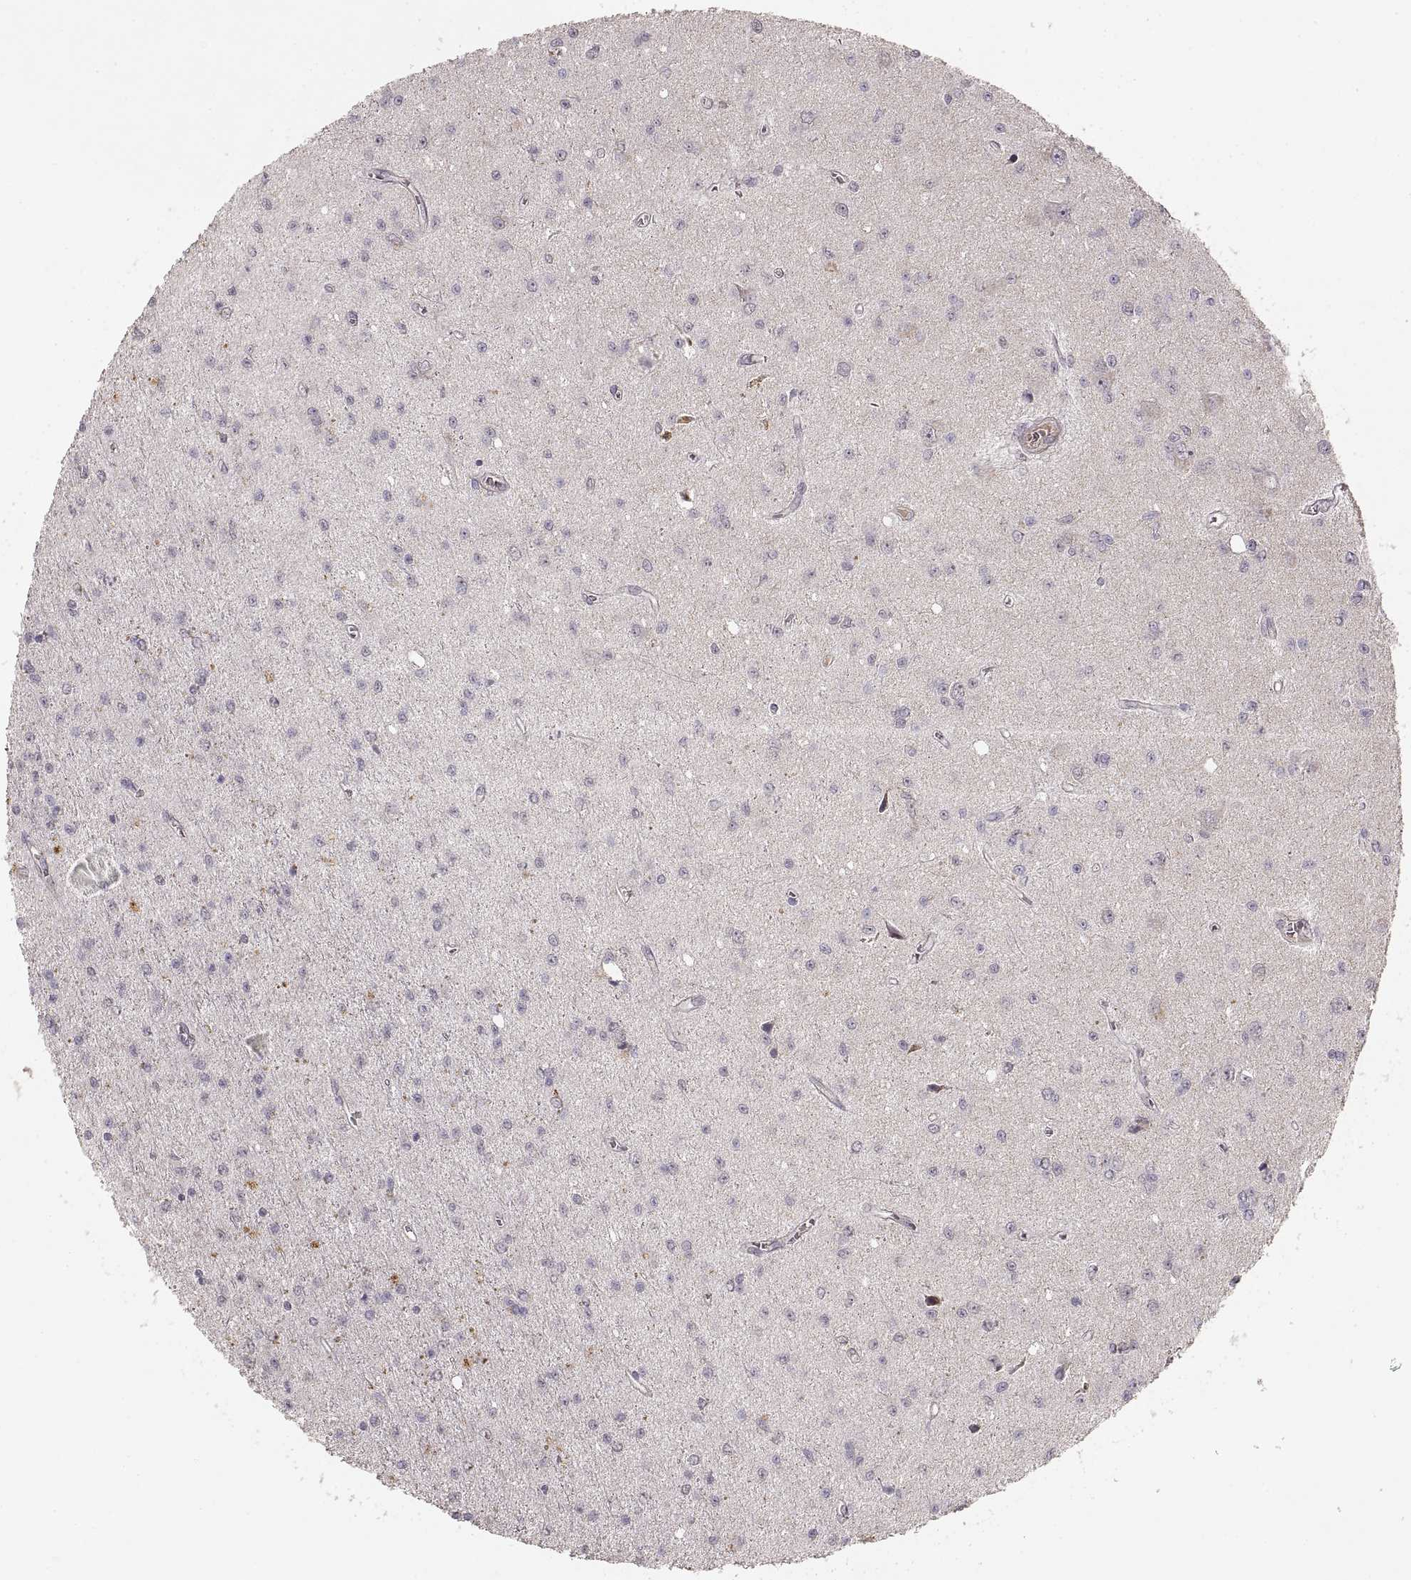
{"staining": {"intensity": "negative", "quantity": "none", "location": "none"}, "tissue": "glioma", "cell_type": "Tumor cells", "image_type": "cancer", "snomed": [{"axis": "morphology", "description": "Glioma, malignant, Low grade"}, {"axis": "topography", "description": "Brain"}], "caption": "Glioma stained for a protein using immunohistochemistry shows no expression tumor cells.", "gene": "LAMC2", "patient": {"sex": "female", "age": 45}}